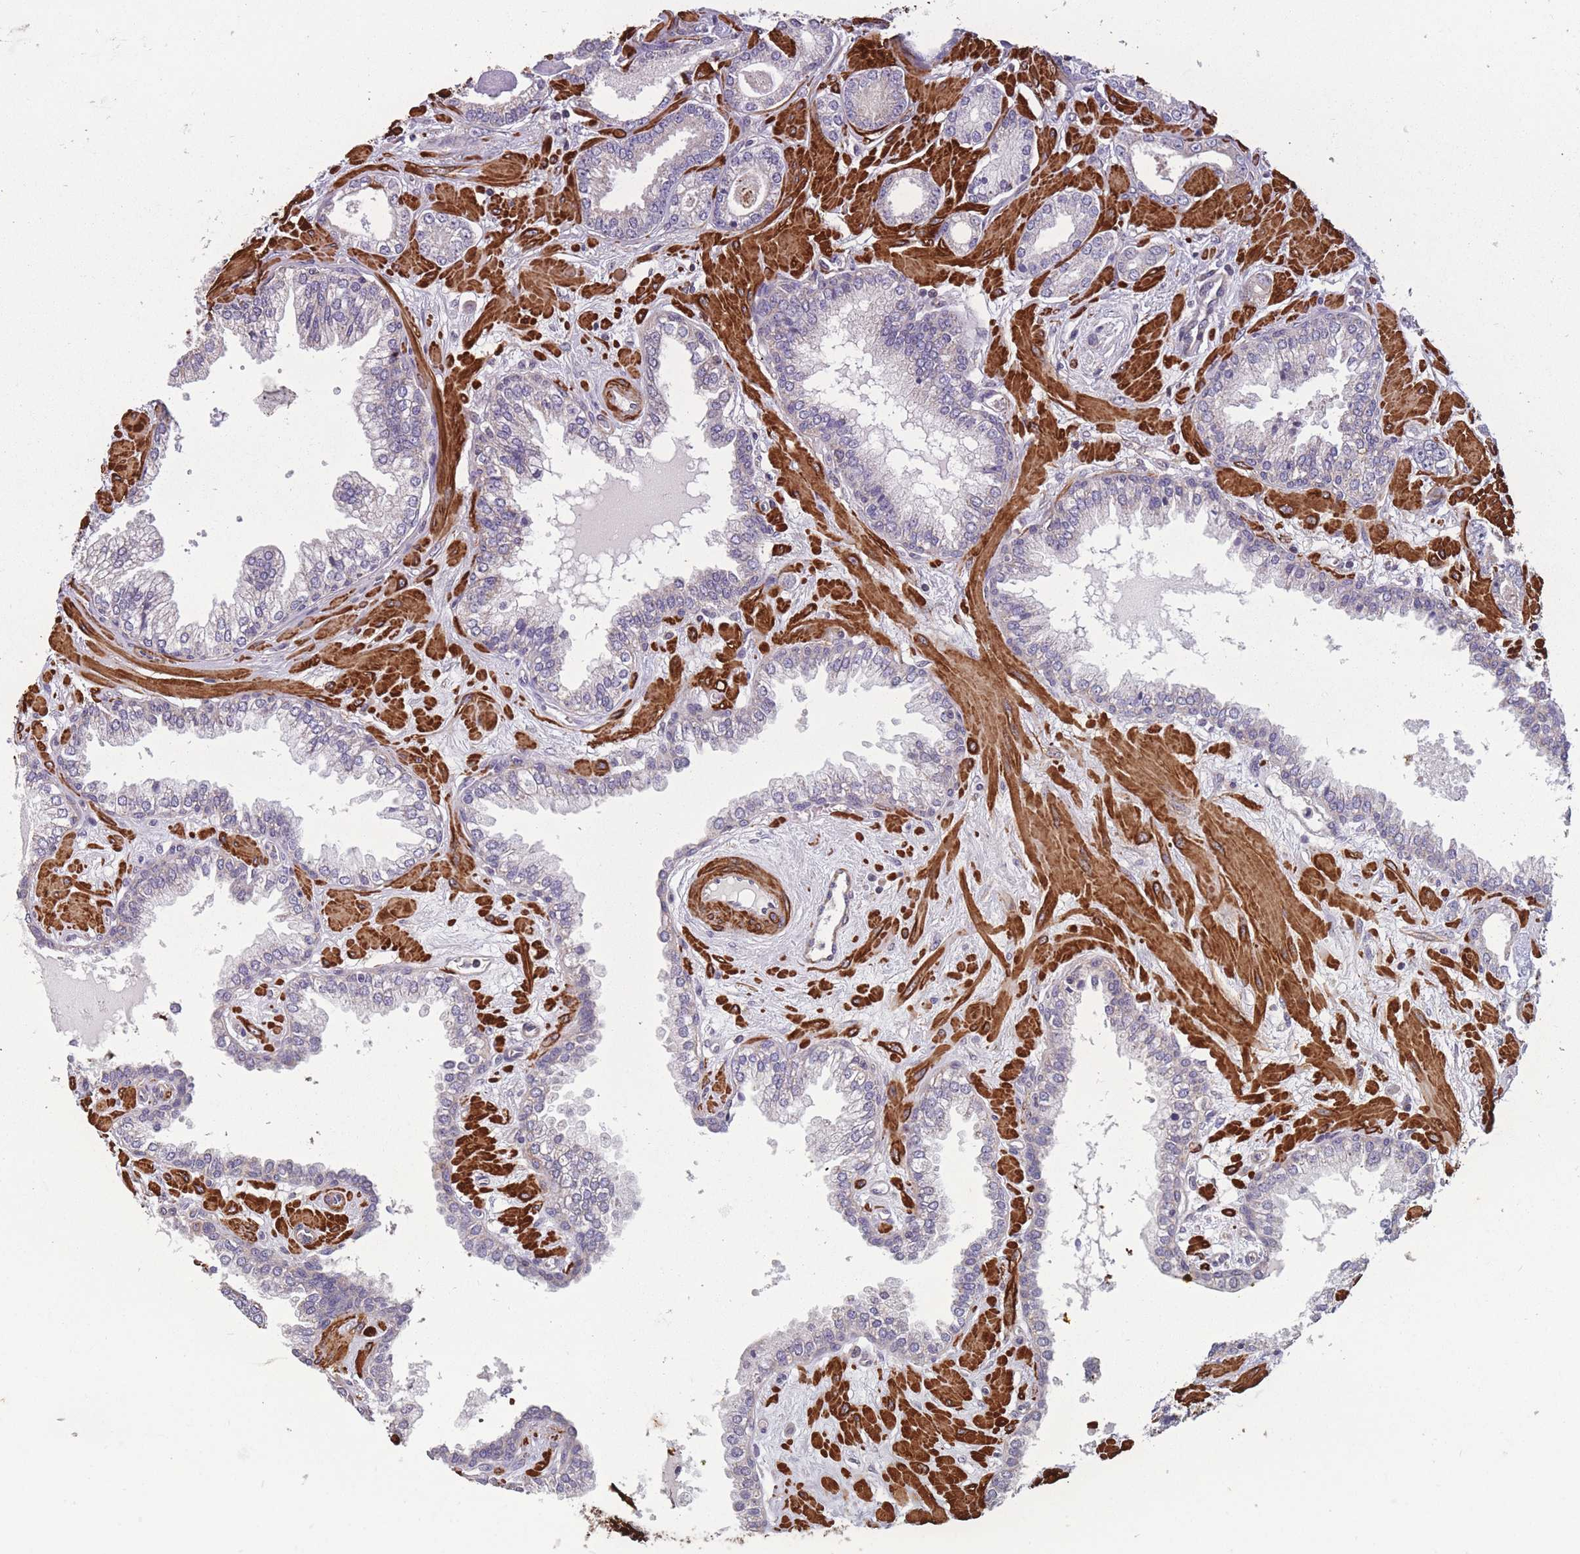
{"staining": {"intensity": "negative", "quantity": "none", "location": "none"}, "tissue": "prostate cancer", "cell_type": "Tumor cells", "image_type": "cancer", "snomed": [{"axis": "morphology", "description": "Adenocarcinoma, Low grade"}, {"axis": "topography", "description": "Prostate"}], "caption": "A photomicrograph of human prostate cancer is negative for staining in tumor cells.", "gene": "TOMM40L", "patient": {"sex": "male", "age": 60}}